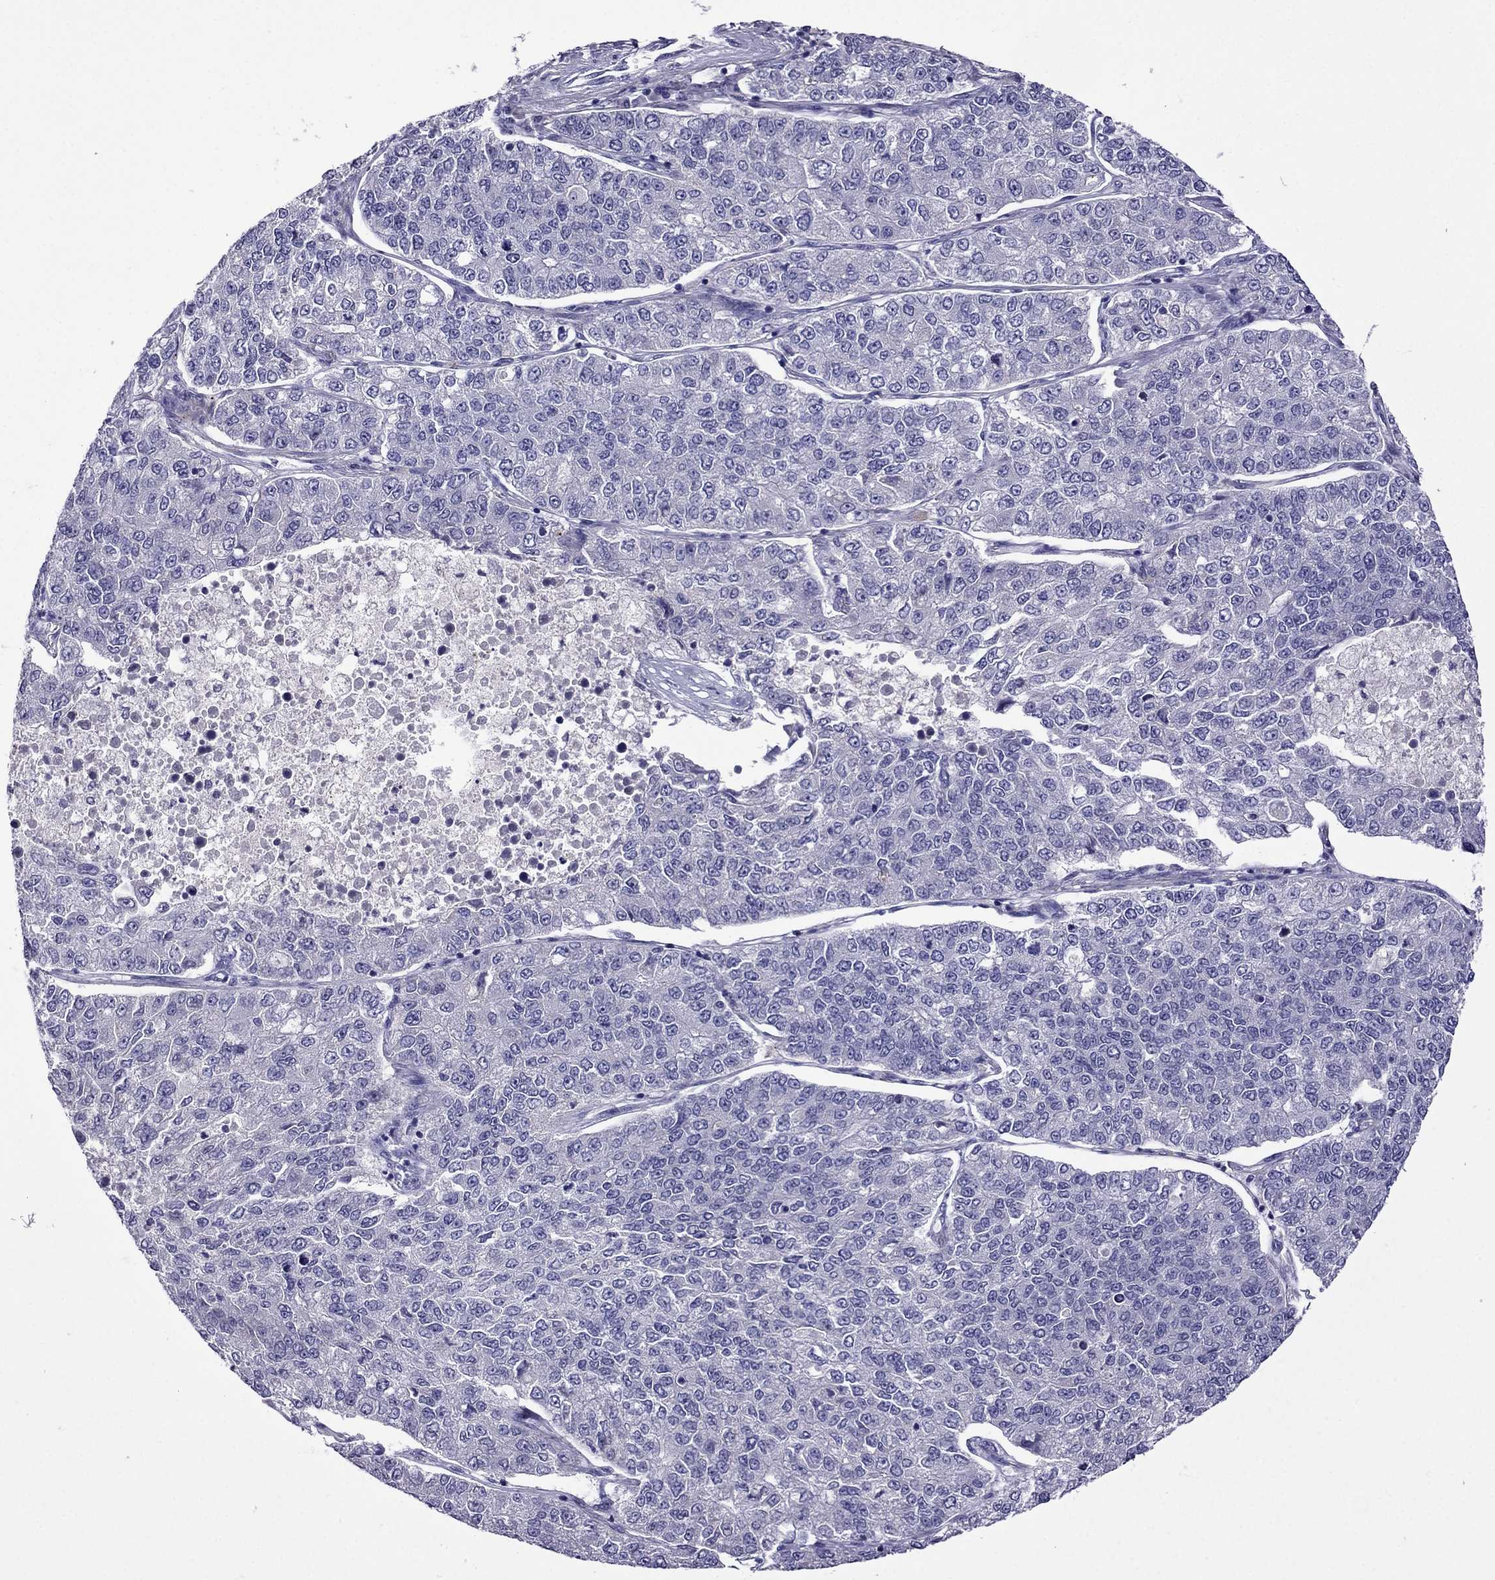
{"staining": {"intensity": "negative", "quantity": "none", "location": "none"}, "tissue": "lung cancer", "cell_type": "Tumor cells", "image_type": "cancer", "snomed": [{"axis": "morphology", "description": "Adenocarcinoma, NOS"}, {"axis": "topography", "description": "Lung"}], "caption": "Tumor cells show no significant staining in lung cancer (adenocarcinoma). Nuclei are stained in blue.", "gene": "SPTBN4", "patient": {"sex": "male", "age": 49}}